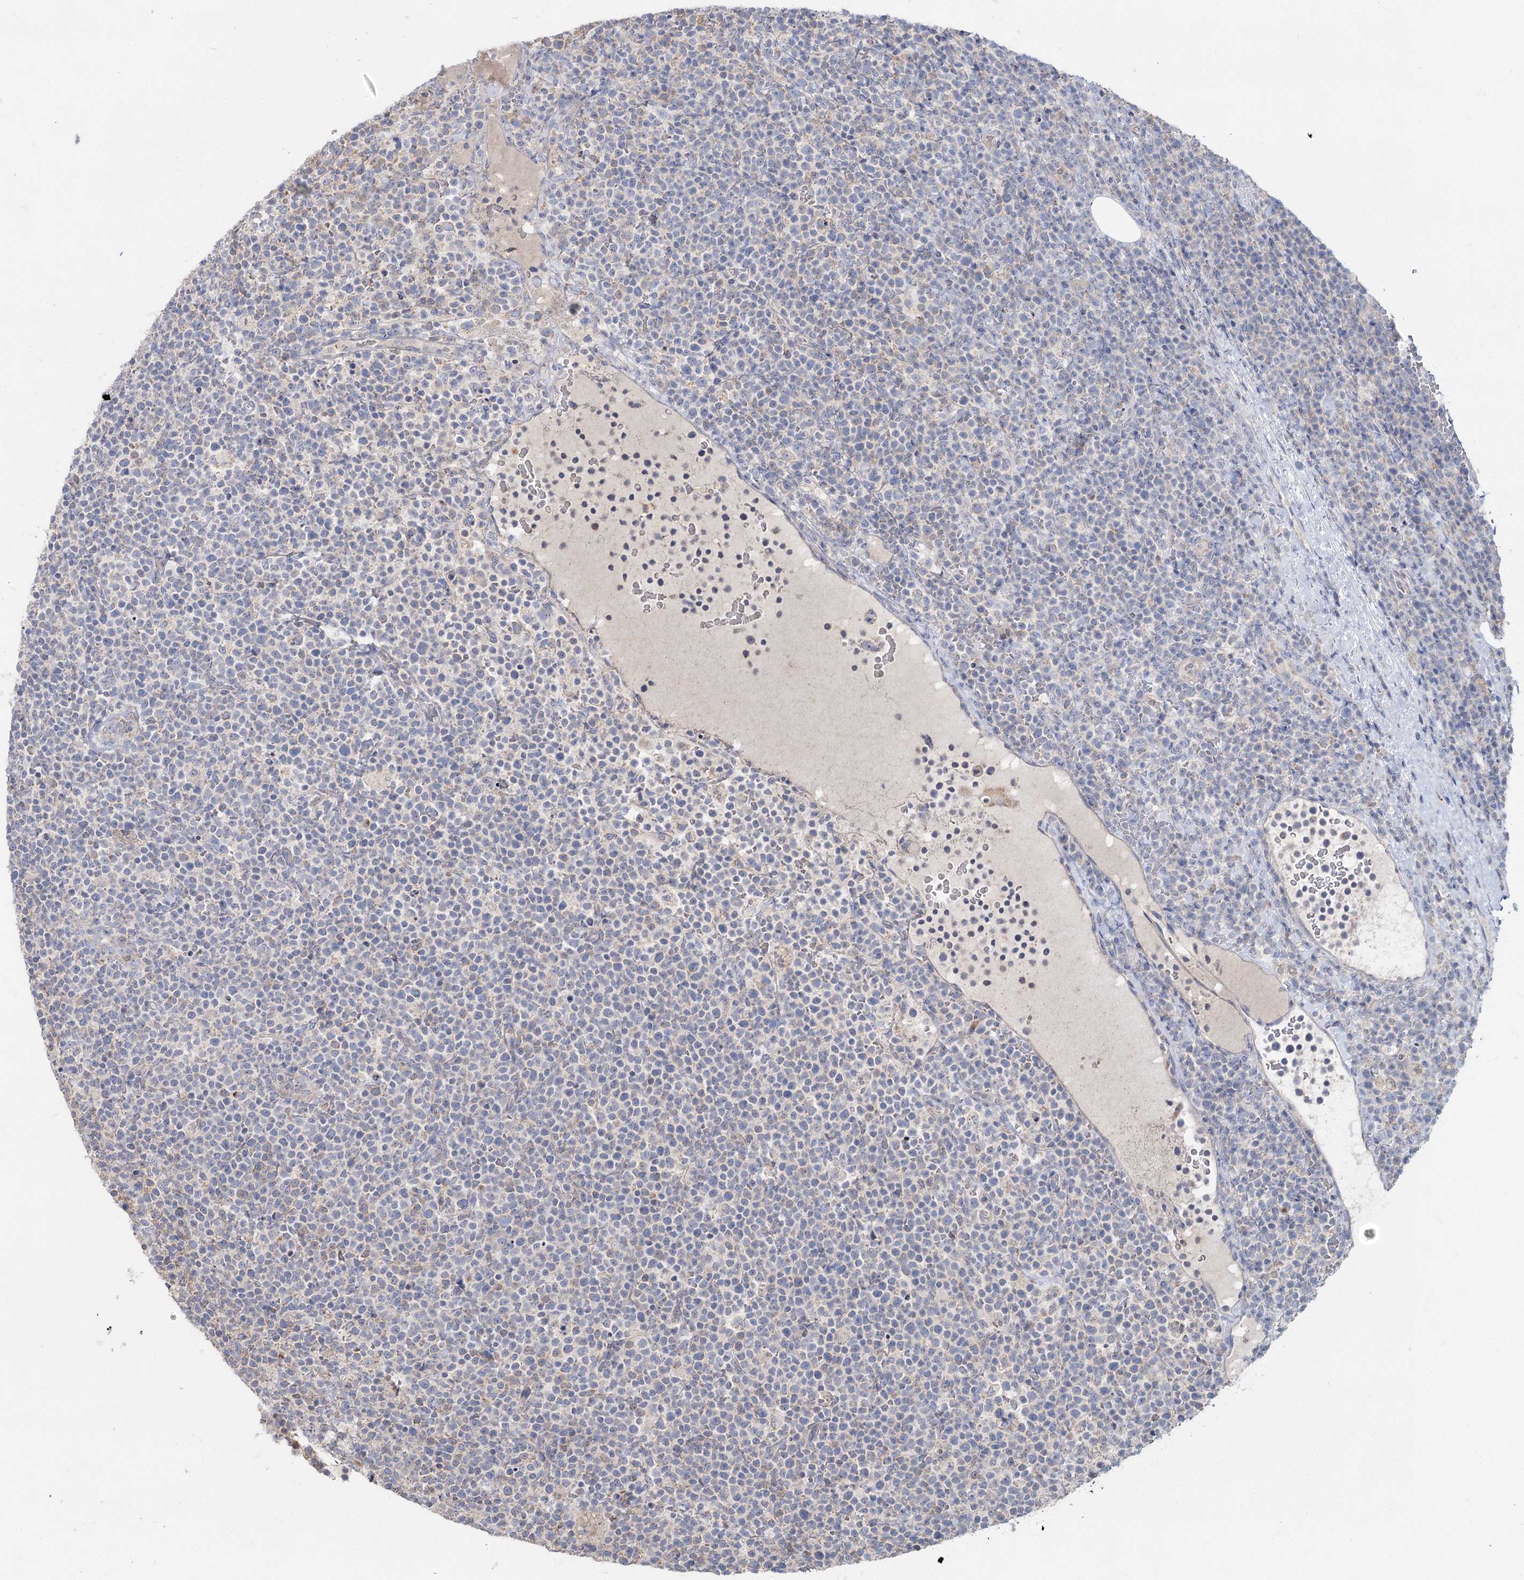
{"staining": {"intensity": "negative", "quantity": "none", "location": "none"}, "tissue": "lymphoma", "cell_type": "Tumor cells", "image_type": "cancer", "snomed": [{"axis": "morphology", "description": "Malignant lymphoma, non-Hodgkin's type, High grade"}, {"axis": "topography", "description": "Lymph node"}], "caption": "There is no significant positivity in tumor cells of high-grade malignant lymphoma, non-Hodgkin's type. (Stains: DAB (3,3'-diaminobenzidine) immunohistochemistry (IHC) with hematoxylin counter stain, Microscopy: brightfield microscopy at high magnification).", "gene": "TMEM187", "patient": {"sex": "male", "age": 61}}